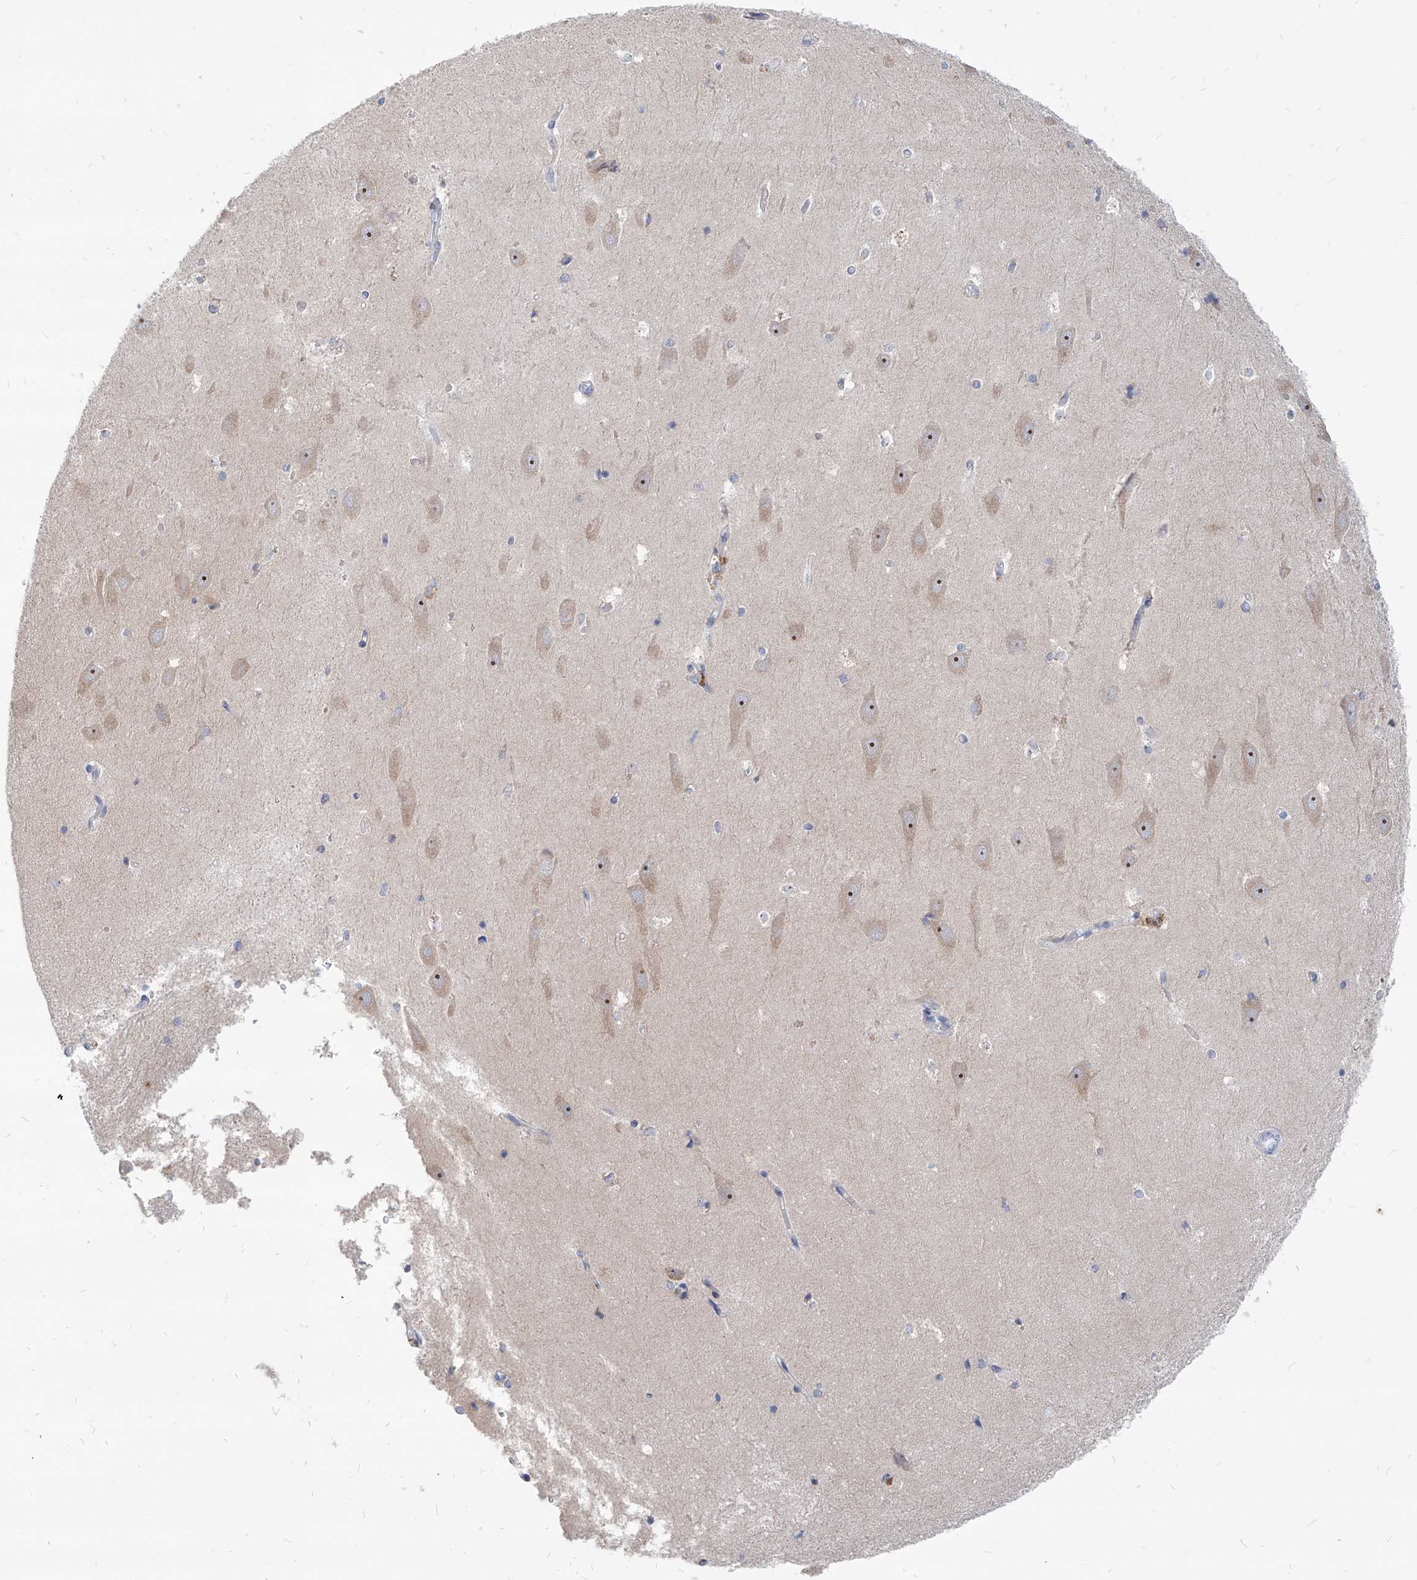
{"staining": {"intensity": "negative", "quantity": "none", "location": "none"}, "tissue": "hippocampus", "cell_type": "Glial cells", "image_type": "normal", "snomed": [{"axis": "morphology", "description": "Normal tissue, NOS"}, {"axis": "topography", "description": "Hippocampus"}], "caption": "Immunohistochemistry (IHC) histopathology image of benign human hippocampus stained for a protein (brown), which shows no staining in glial cells. (Stains: DAB (3,3'-diaminobenzidine) IHC with hematoxylin counter stain, Microscopy: brightfield microscopy at high magnification).", "gene": "AGPS", "patient": {"sex": "male", "age": 45}}